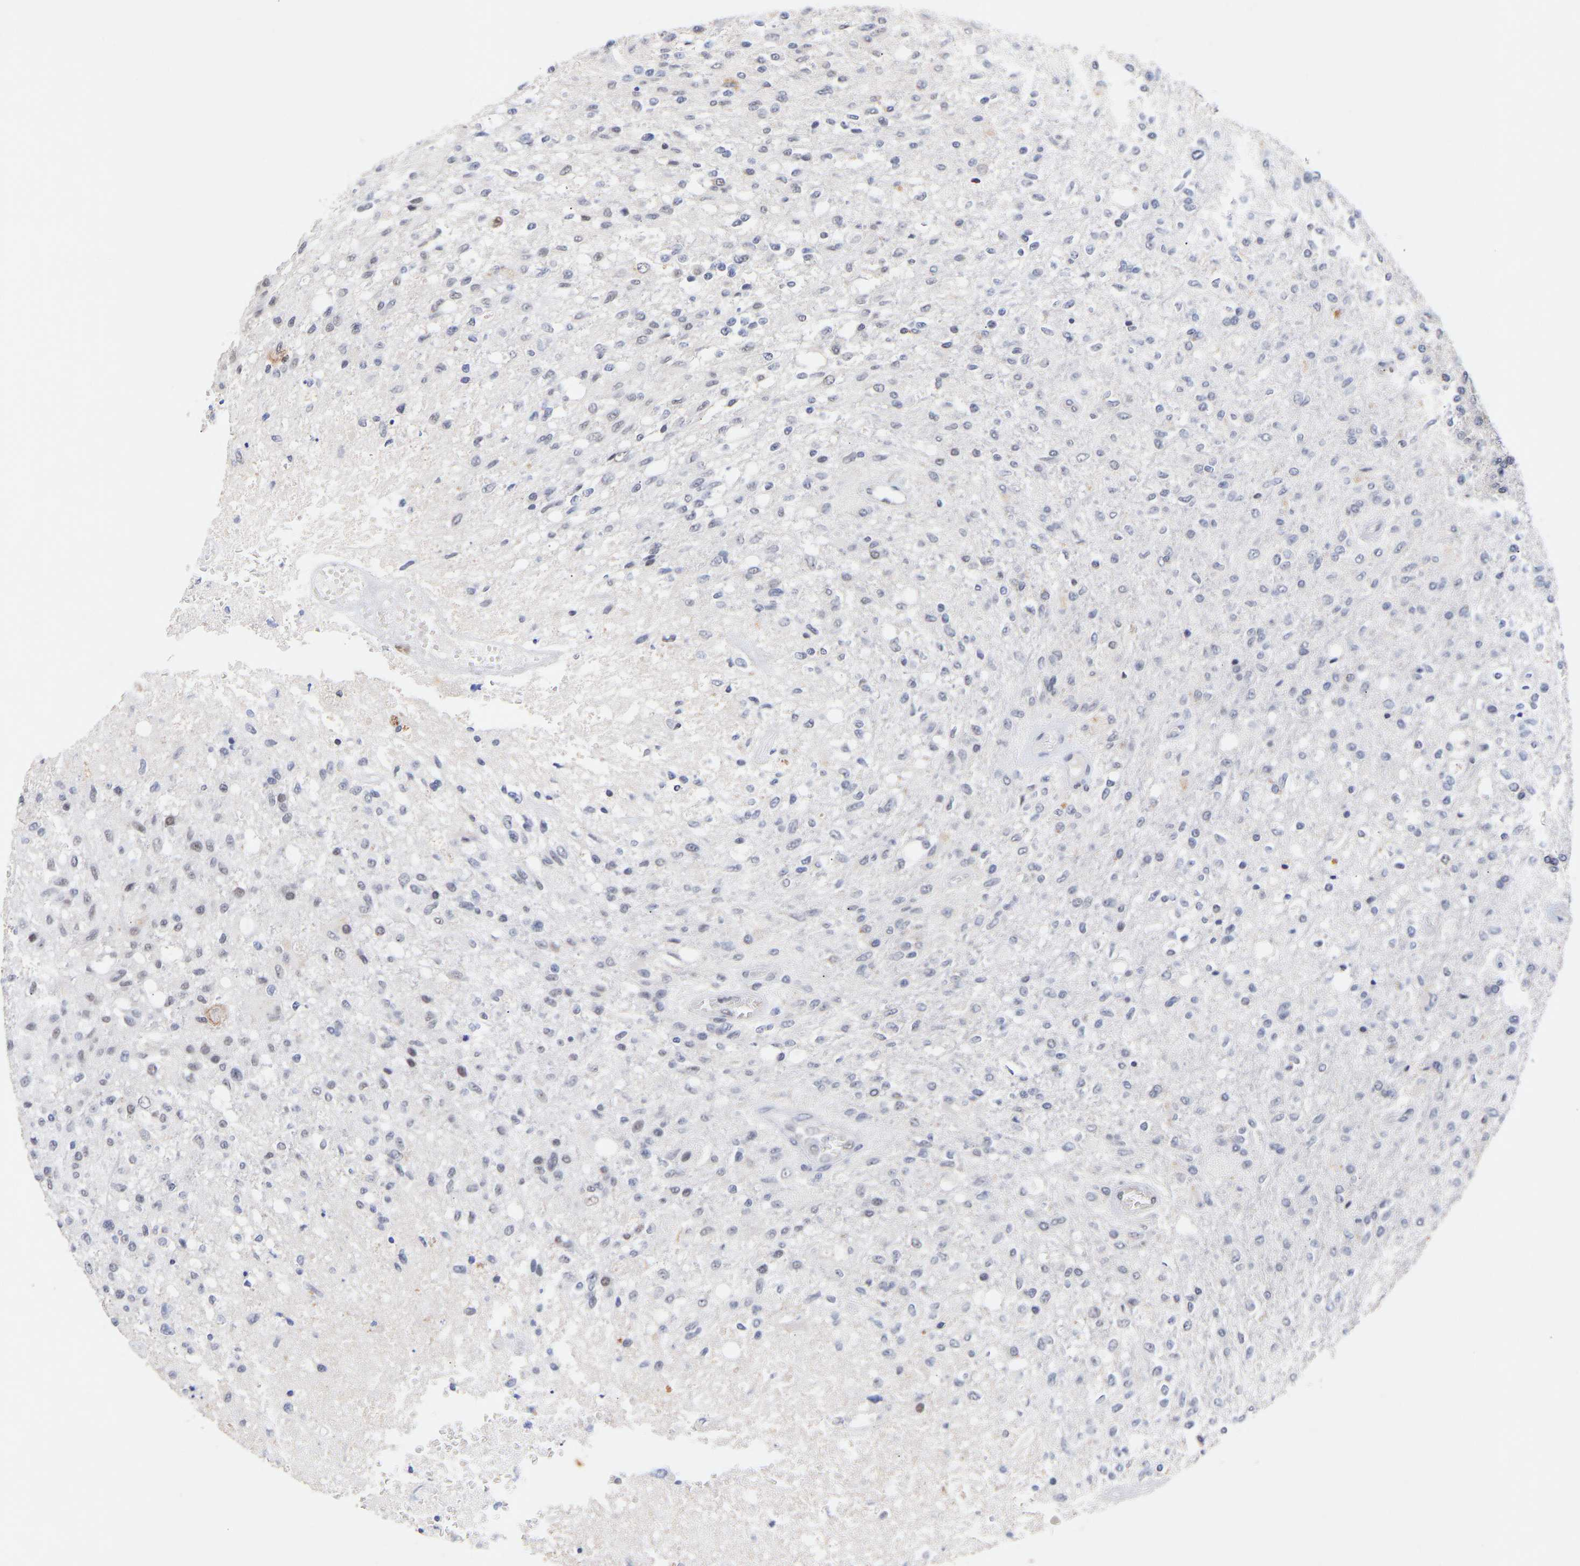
{"staining": {"intensity": "negative", "quantity": "none", "location": "none"}, "tissue": "glioma", "cell_type": "Tumor cells", "image_type": "cancer", "snomed": [{"axis": "morphology", "description": "Normal tissue, NOS"}, {"axis": "morphology", "description": "Glioma, malignant, High grade"}, {"axis": "topography", "description": "Cerebral cortex"}], "caption": "Immunohistochemistry (IHC) micrograph of glioma stained for a protein (brown), which reveals no expression in tumor cells.", "gene": "RBM15", "patient": {"sex": "male", "age": 77}}